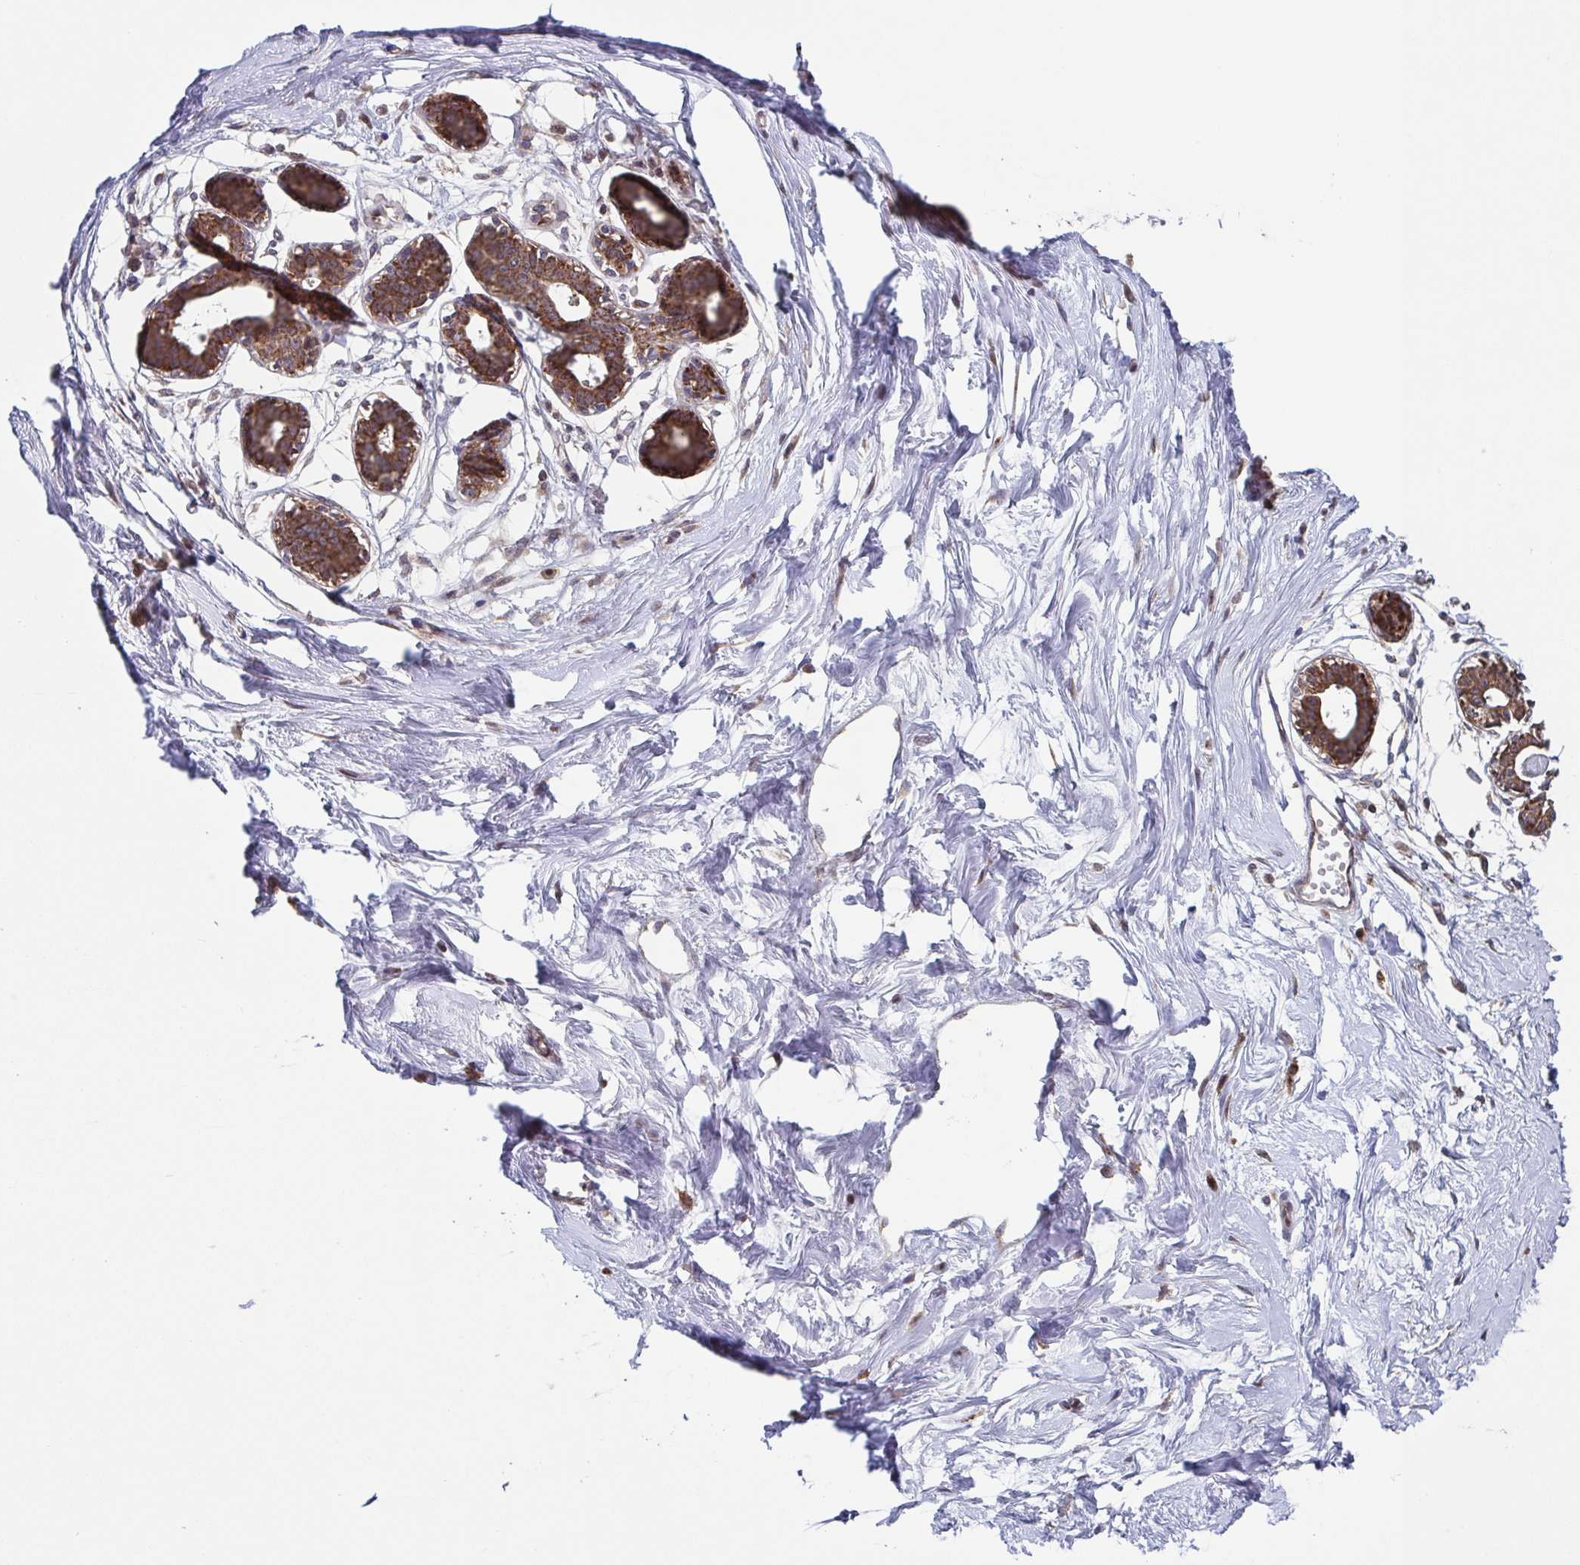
{"staining": {"intensity": "negative", "quantity": "none", "location": "none"}, "tissue": "breast", "cell_type": "Adipocytes", "image_type": "normal", "snomed": [{"axis": "morphology", "description": "Normal tissue, NOS"}, {"axis": "topography", "description": "Breast"}], "caption": "This micrograph is of normal breast stained with immunohistochemistry to label a protein in brown with the nuclei are counter-stained blue. There is no positivity in adipocytes.", "gene": "TTC19", "patient": {"sex": "female", "age": 45}}